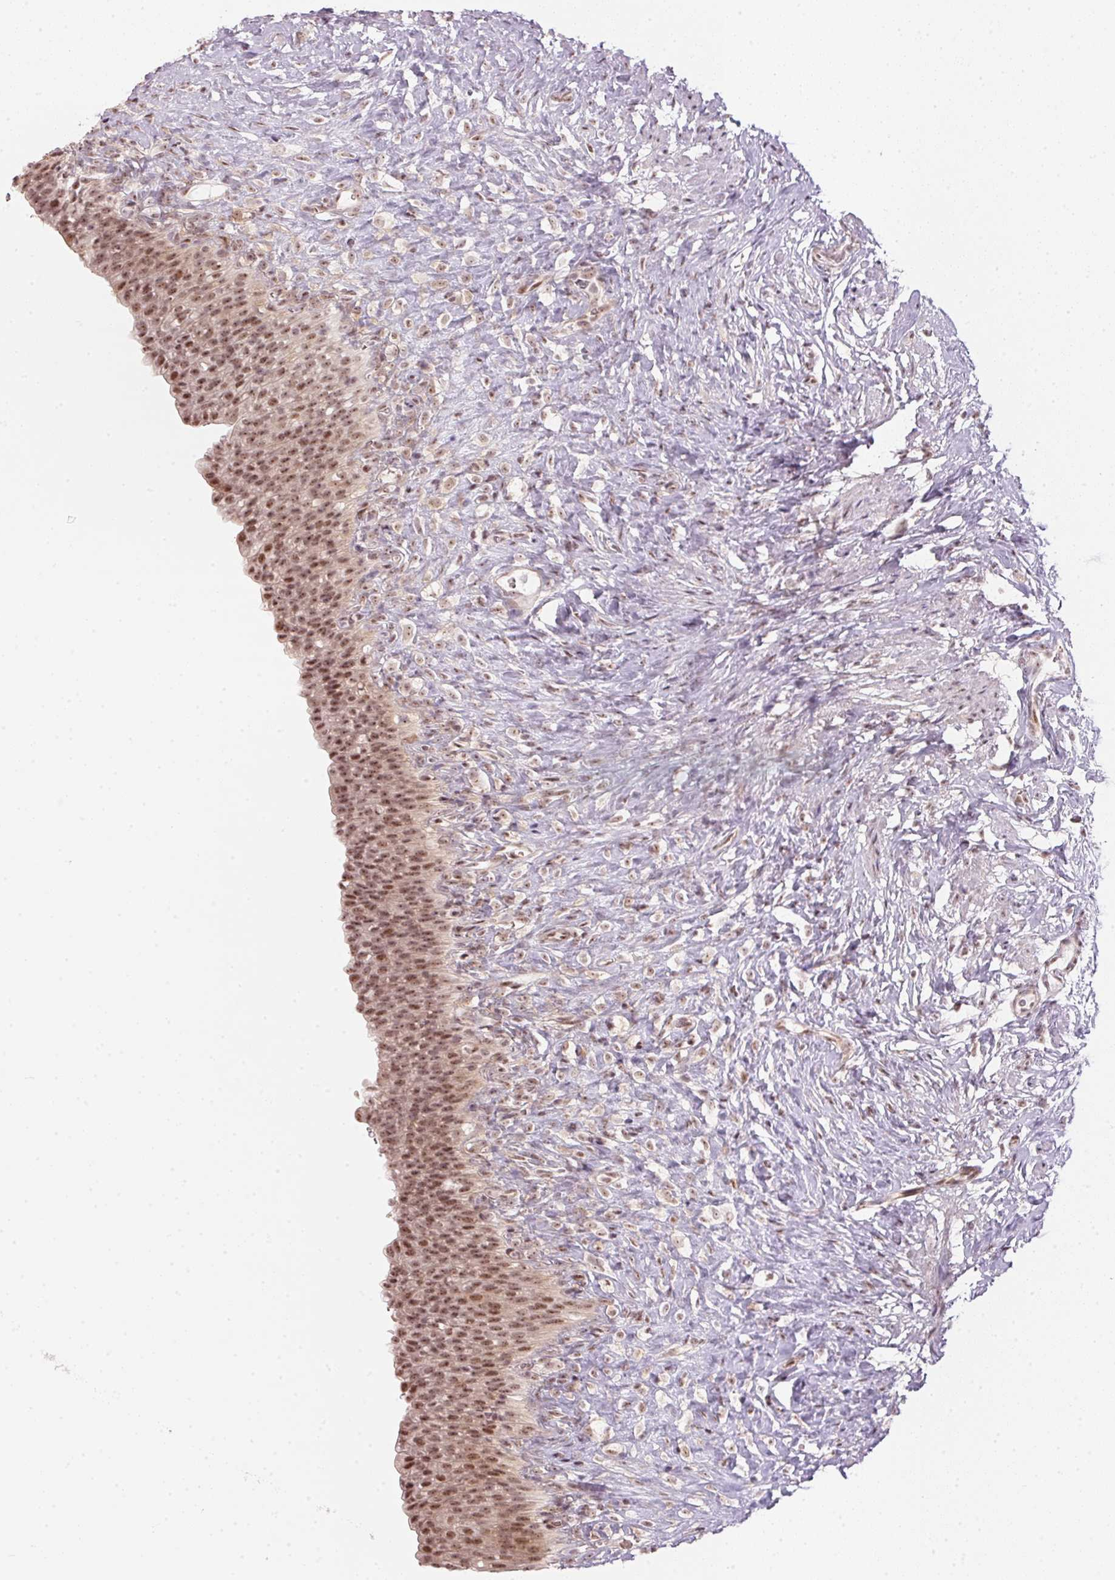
{"staining": {"intensity": "moderate", "quantity": ">75%", "location": "nuclear"}, "tissue": "urinary bladder", "cell_type": "Urothelial cells", "image_type": "normal", "snomed": [{"axis": "morphology", "description": "Normal tissue, NOS"}, {"axis": "topography", "description": "Urinary bladder"}, {"axis": "topography", "description": "Prostate"}], "caption": "Immunohistochemical staining of normal human urinary bladder reveals moderate nuclear protein positivity in approximately >75% of urothelial cells.", "gene": "KAT6A", "patient": {"sex": "male", "age": 76}}